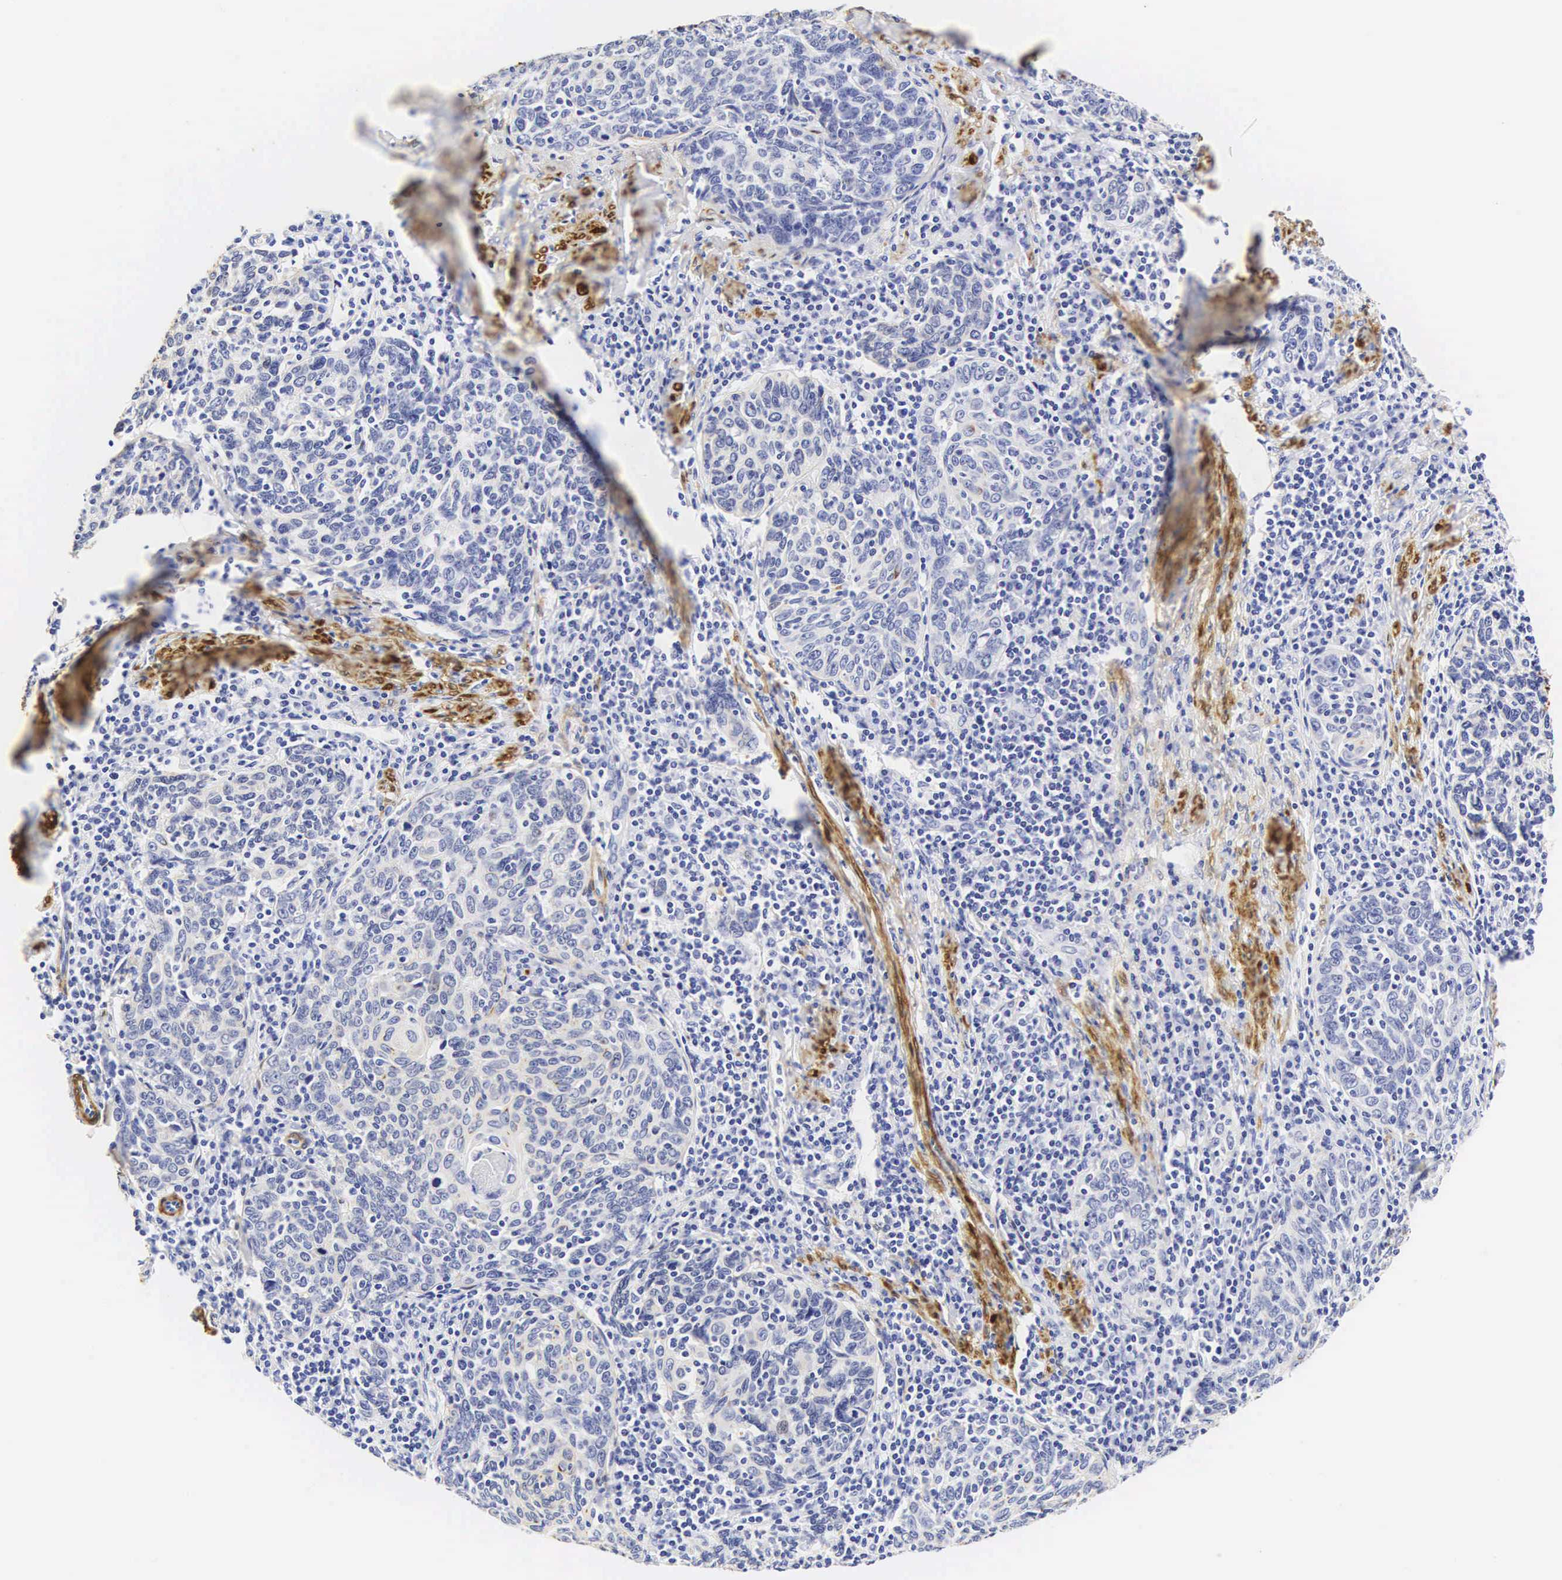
{"staining": {"intensity": "negative", "quantity": "none", "location": "none"}, "tissue": "cervical cancer", "cell_type": "Tumor cells", "image_type": "cancer", "snomed": [{"axis": "morphology", "description": "Squamous cell carcinoma, NOS"}, {"axis": "topography", "description": "Cervix"}], "caption": "Tumor cells are negative for protein expression in human squamous cell carcinoma (cervical).", "gene": "CNN1", "patient": {"sex": "female", "age": 41}}